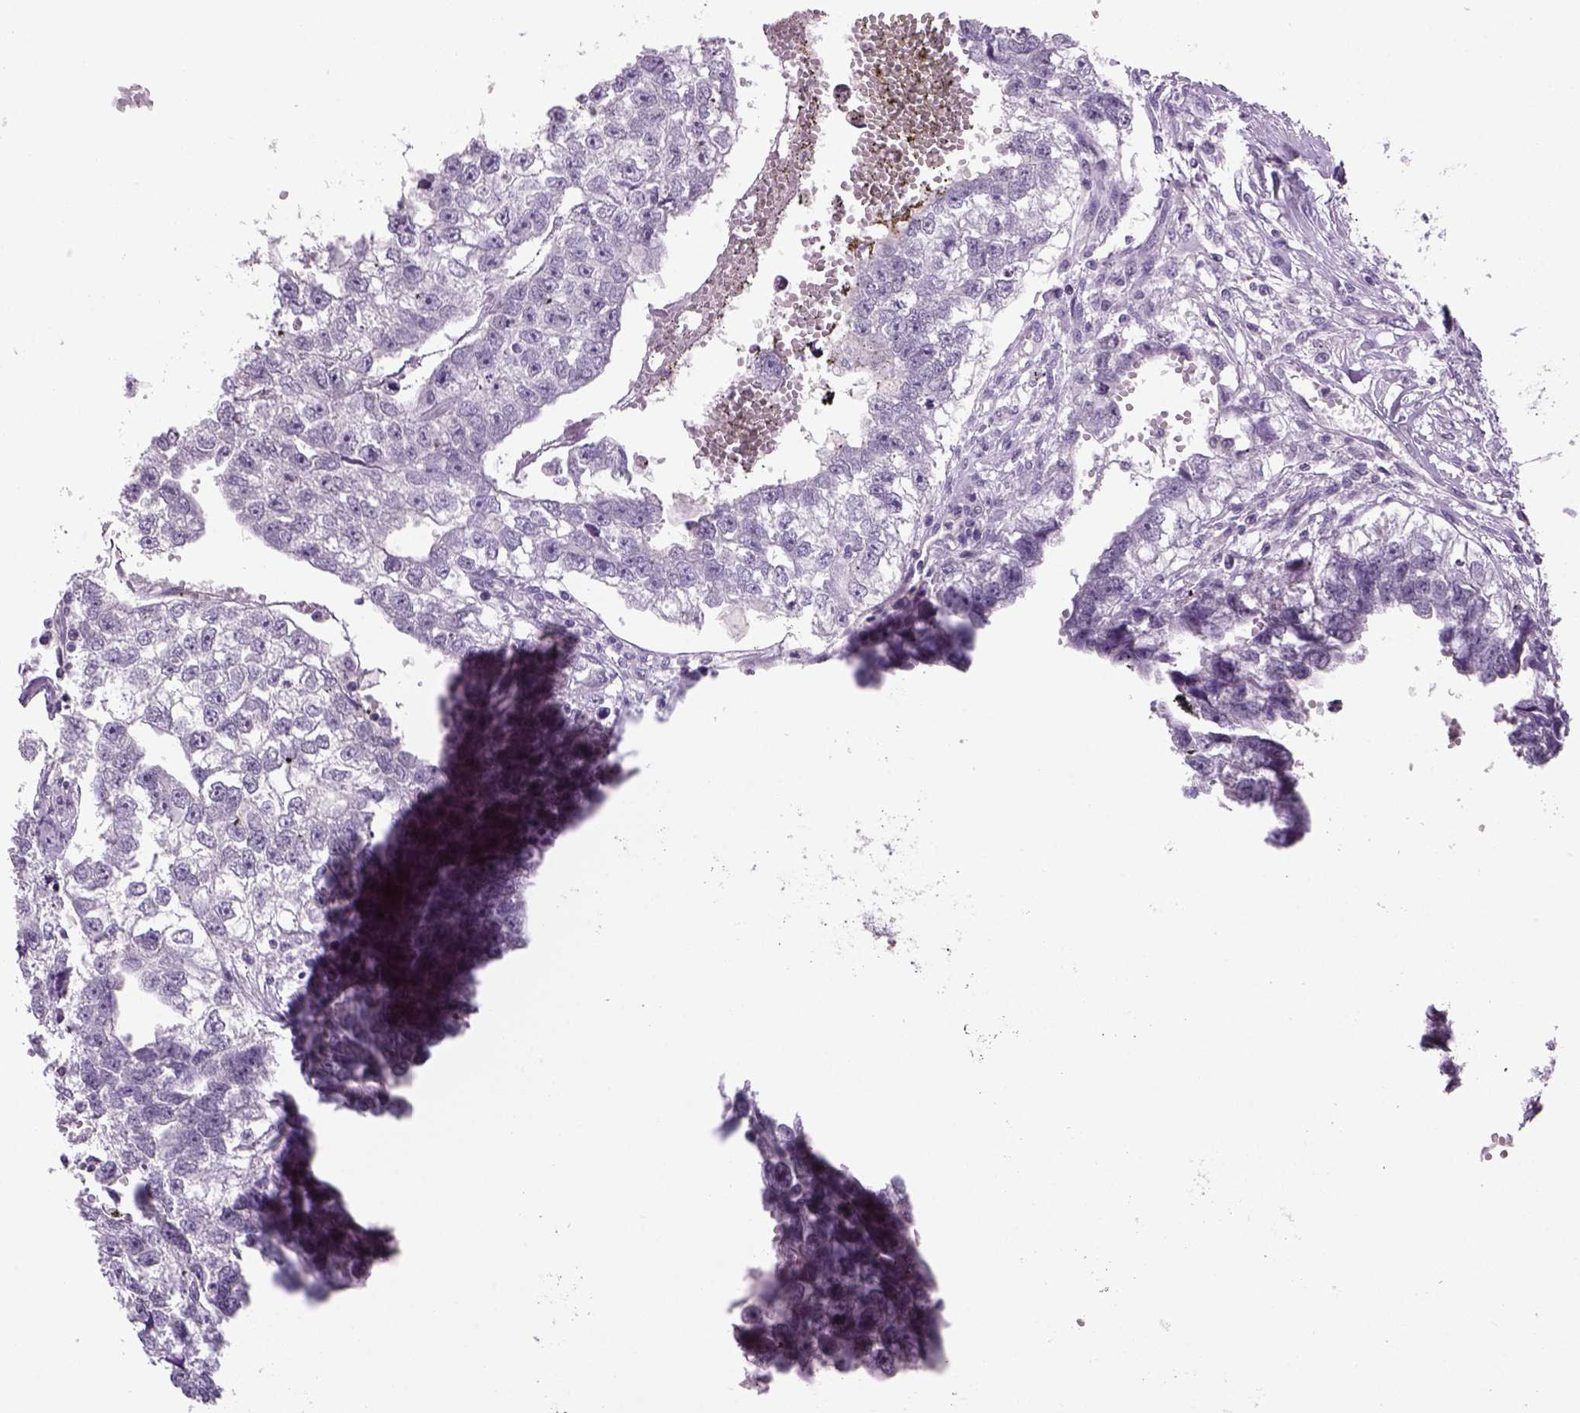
{"staining": {"intensity": "negative", "quantity": "none", "location": "none"}, "tissue": "testis cancer", "cell_type": "Tumor cells", "image_type": "cancer", "snomed": [{"axis": "morphology", "description": "Carcinoma, Embryonal, NOS"}, {"axis": "morphology", "description": "Teratoma, malignant, NOS"}, {"axis": "topography", "description": "Testis"}], "caption": "An IHC micrograph of embryonal carcinoma (testis) is shown. There is no staining in tumor cells of embryonal carcinoma (testis).", "gene": "PRRT1", "patient": {"sex": "male", "age": 44}}